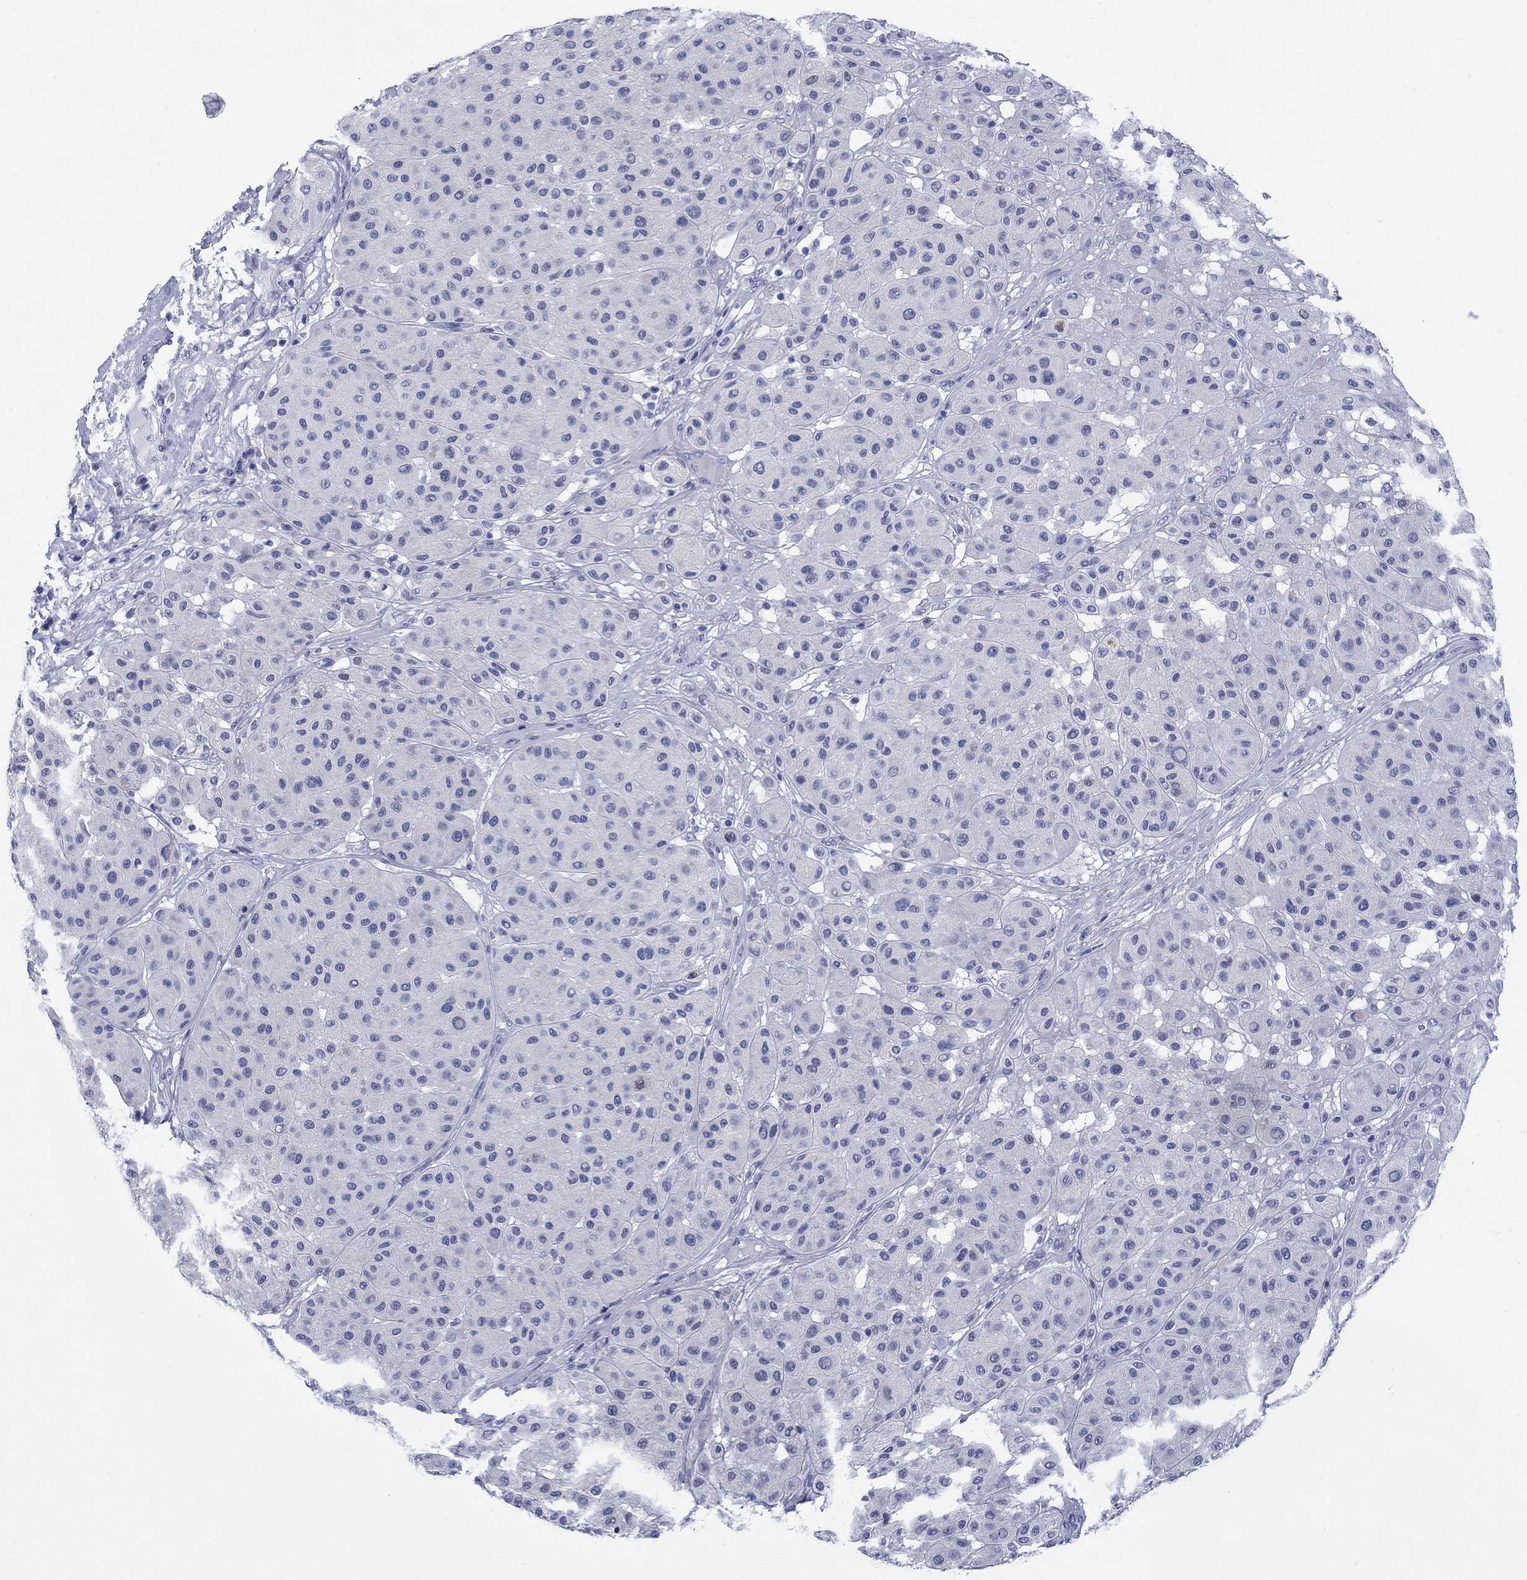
{"staining": {"intensity": "negative", "quantity": "none", "location": "none"}, "tissue": "melanoma", "cell_type": "Tumor cells", "image_type": "cancer", "snomed": [{"axis": "morphology", "description": "Malignant melanoma, Metastatic site"}, {"axis": "topography", "description": "Smooth muscle"}], "caption": "Malignant melanoma (metastatic site) was stained to show a protein in brown. There is no significant positivity in tumor cells.", "gene": "CRYGS", "patient": {"sex": "male", "age": 41}}